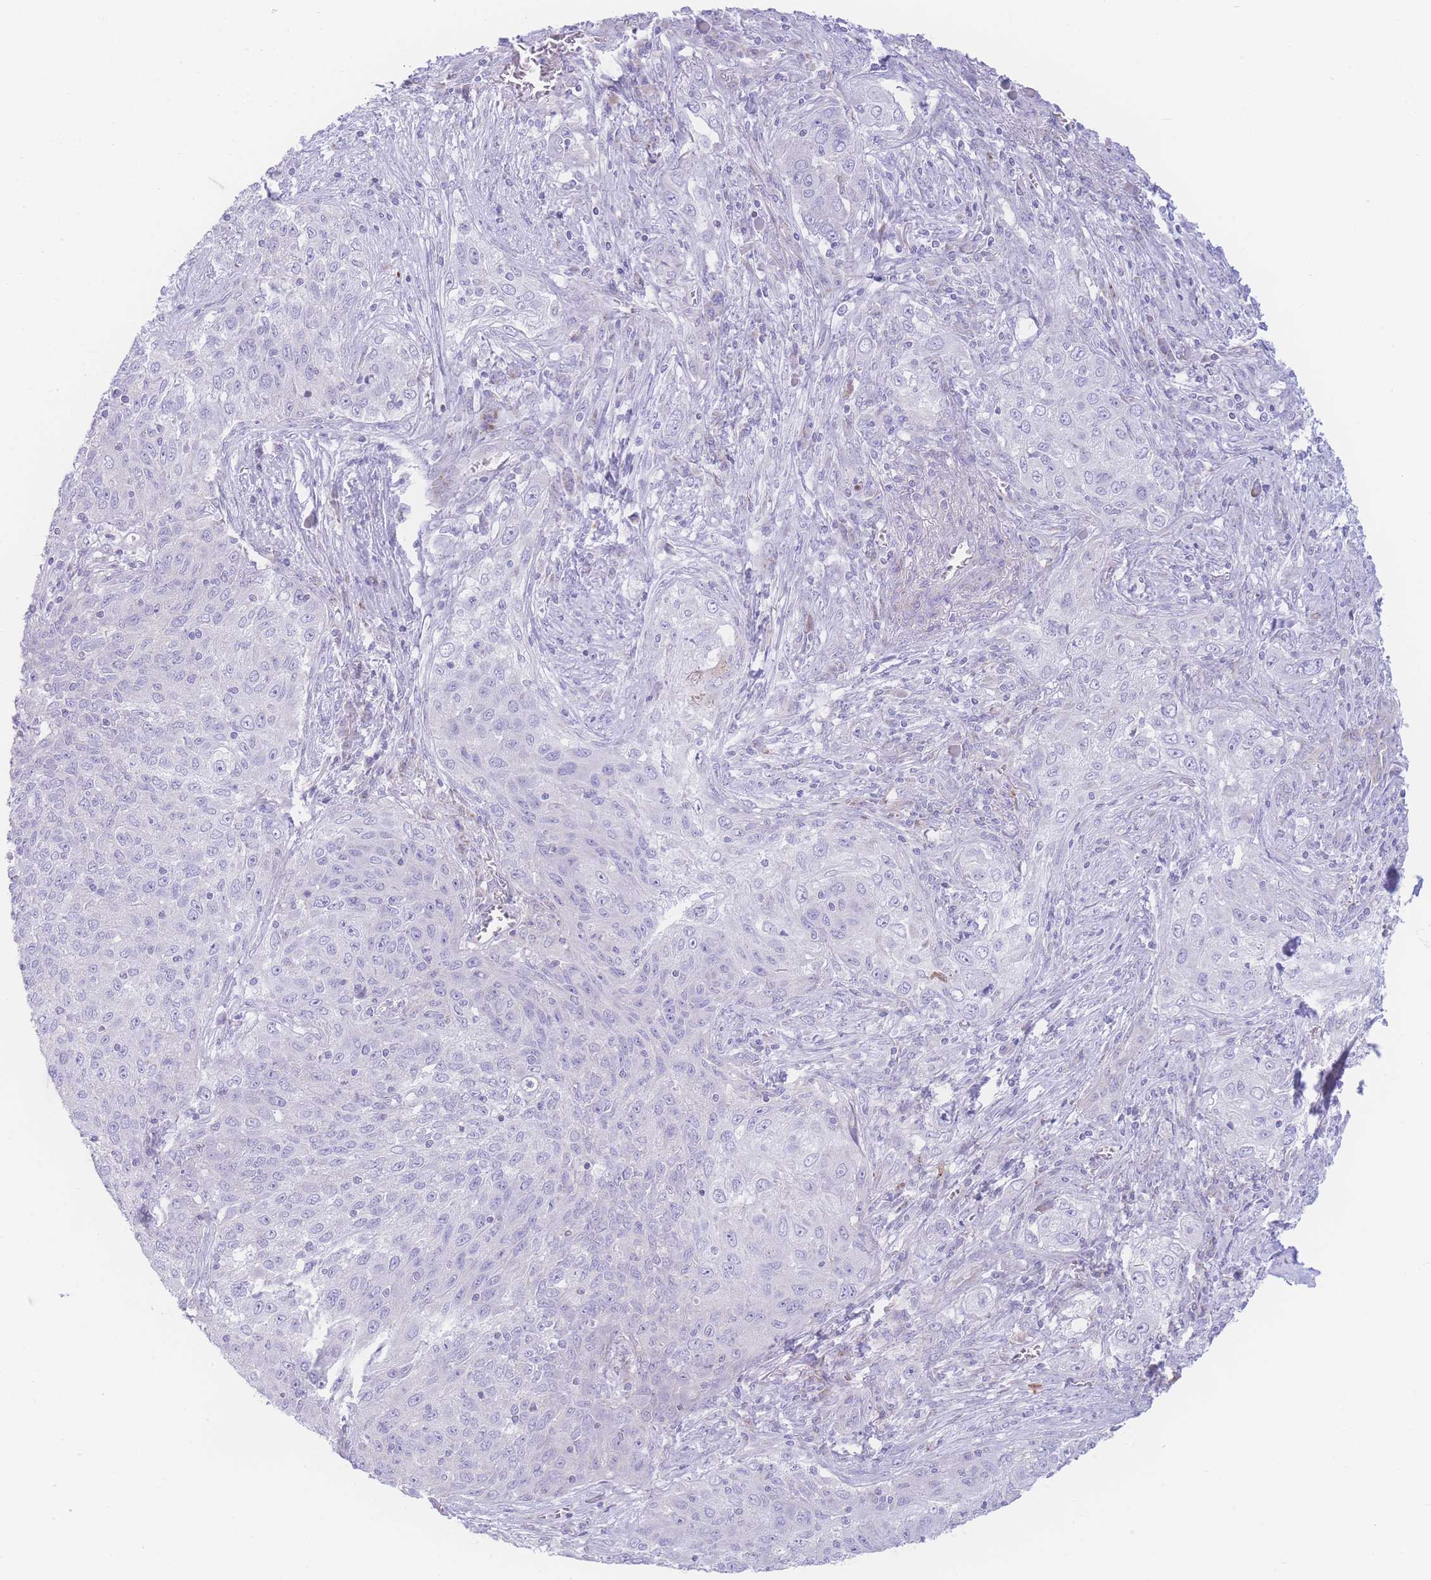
{"staining": {"intensity": "negative", "quantity": "none", "location": "none"}, "tissue": "lung cancer", "cell_type": "Tumor cells", "image_type": "cancer", "snomed": [{"axis": "morphology", "description": "Squamous cell carcinoma, NOS"}, {"axis": "topography", "description": "Lung"}], "caption": "This is an IHC histopathology image of squamous cell carcinoma (lung). There is no staining in tumor cells.", "gene": "NBEAL1", "patient": {"sex": "female", "age": 69}}